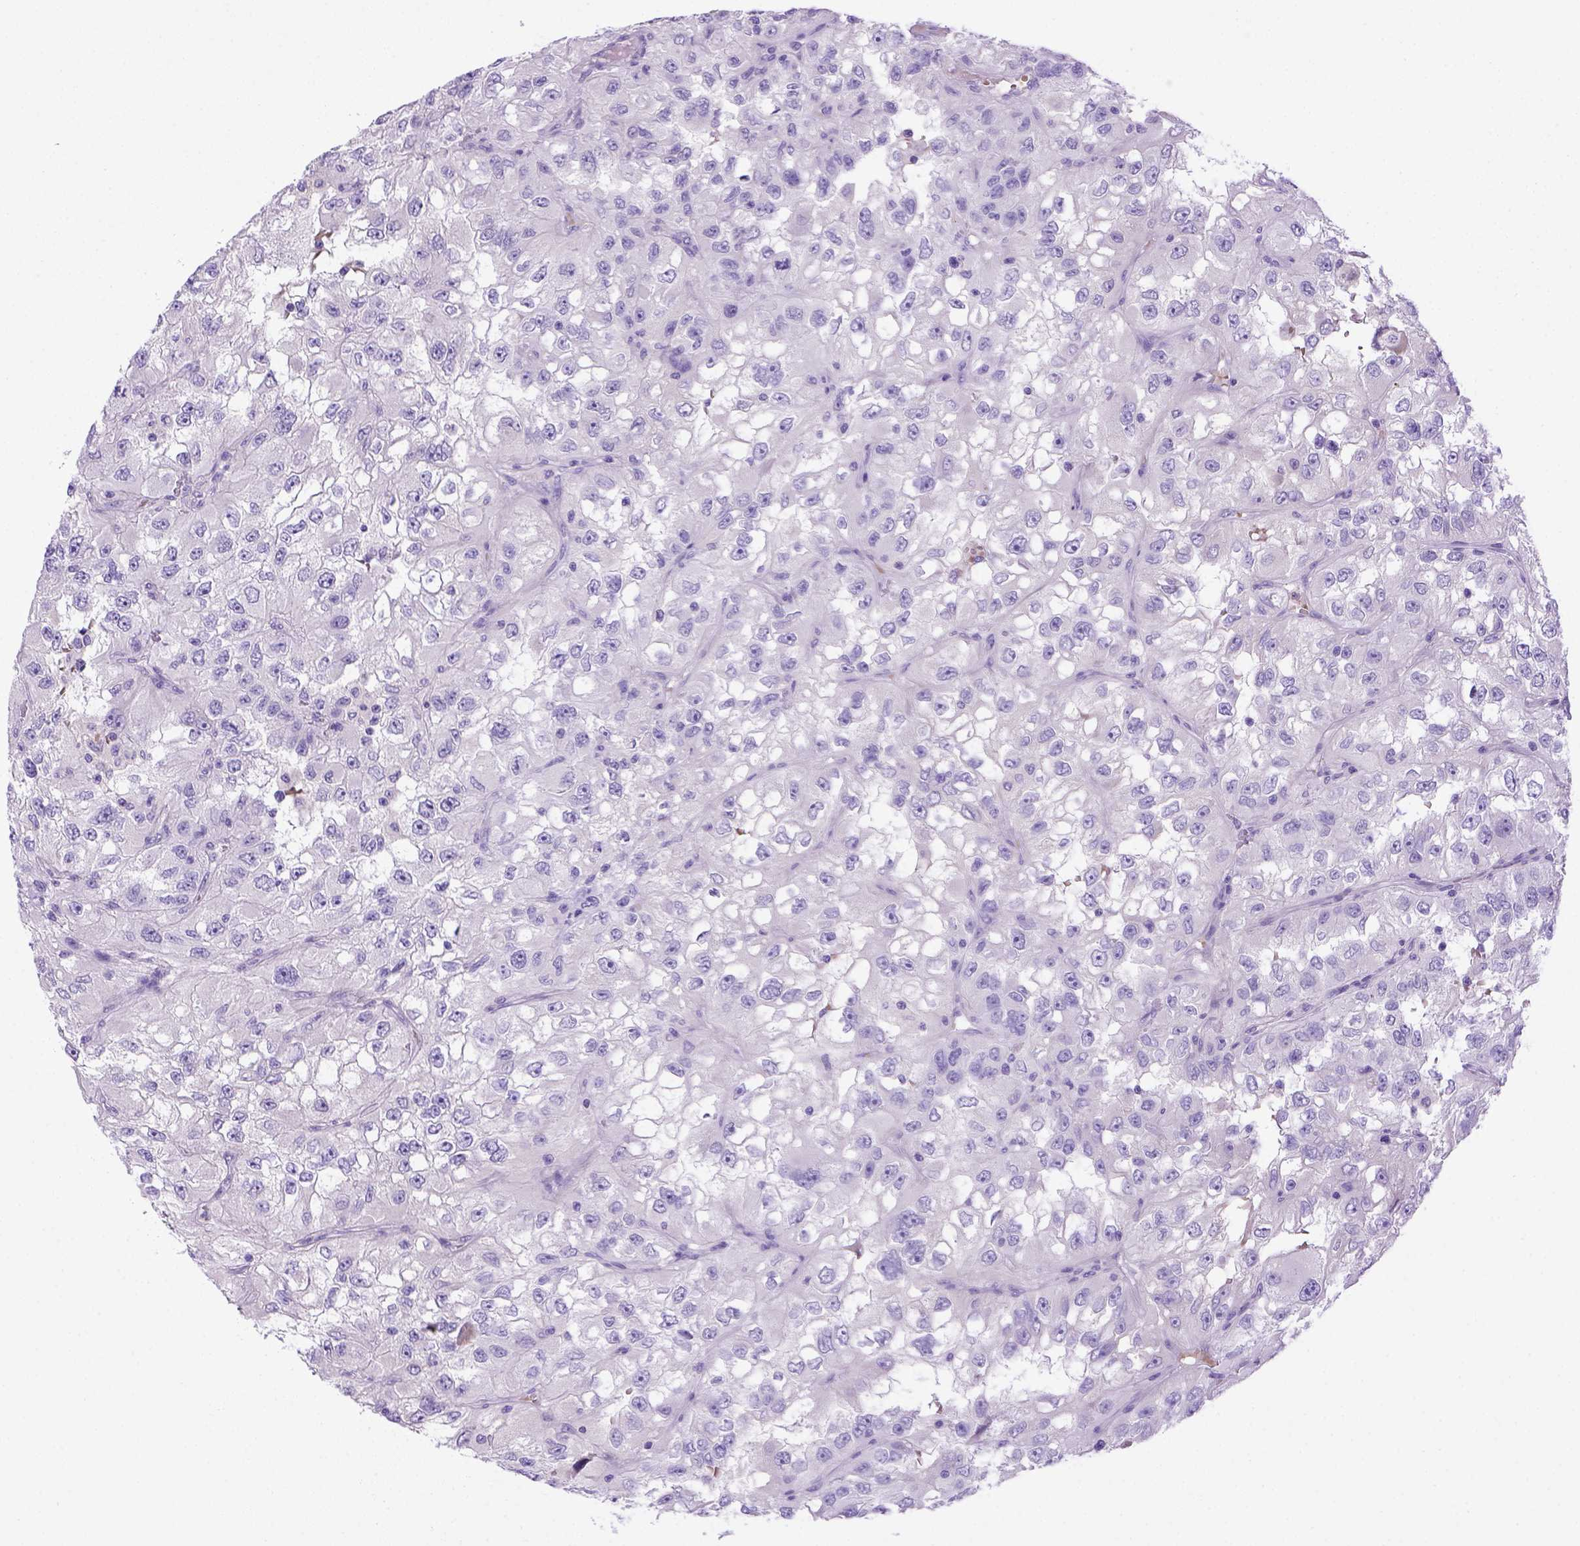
{"staining": {"intensity": "negative", "quantity": "none", "location": "none"}, "tissue": "renal cancer", "cell_type": "Tumor cells", "image_type": "cancer", "snomed": [{"axis": "morphology", "description": "Adenocarcinoma, NOS"}, {"axis": "topography", "description": "Kidney"}], "caption": "IHC micrograph of human adenocarcinoma (renal) stained for a protein (brown), which demonstrates no expression in tumor cells. Brightfield microscopy of immunohistochemistry (IHC) stained with DAB (3,3'-diaminobenzidine) (brown) and hematoxylin (blue), captured at high magnification.", "gene": "BAAT", "patient": {"sex": "male", "age": 64}}